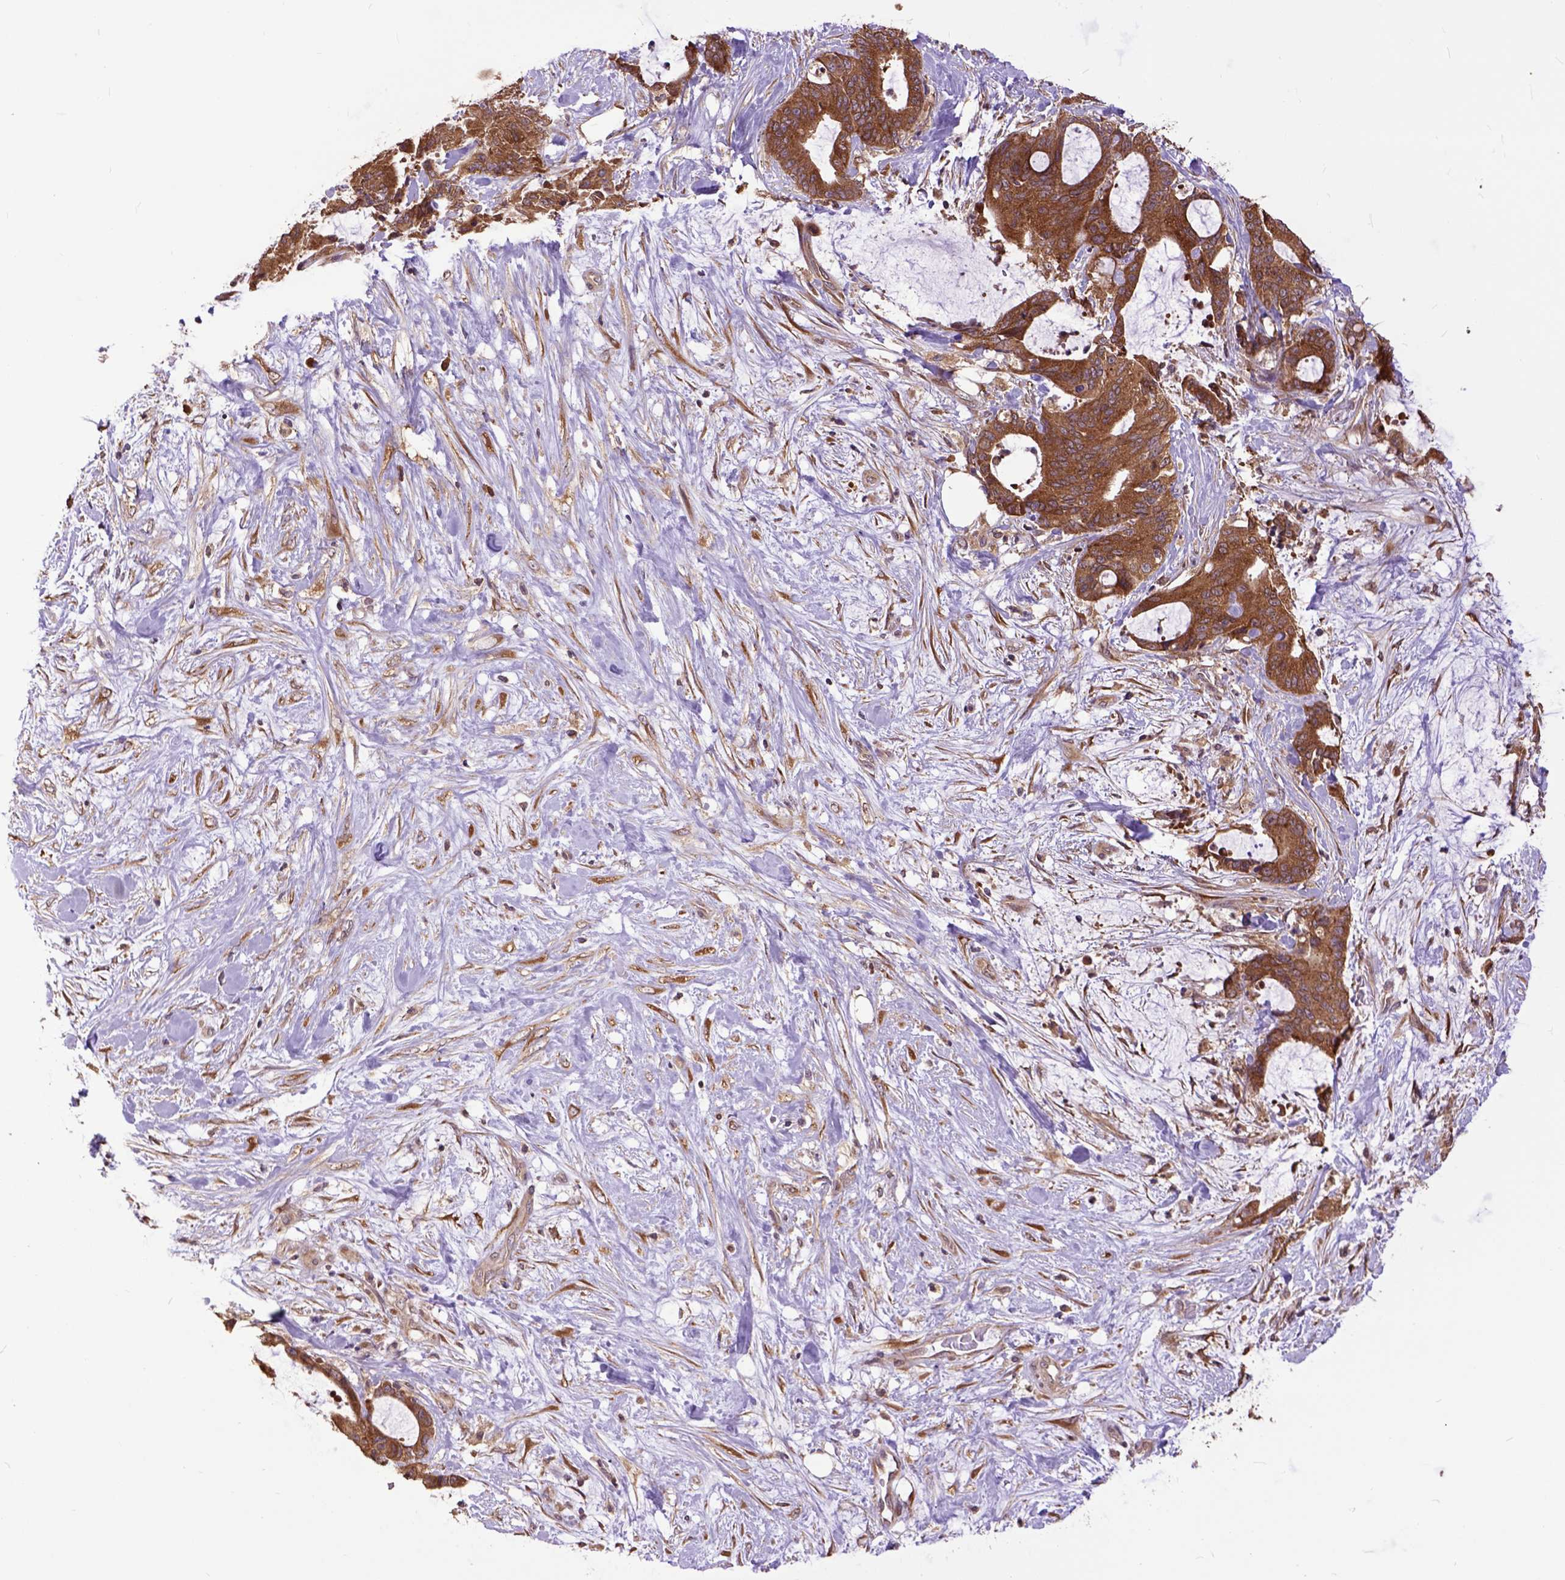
{"staining": {"intensity": "strong", "quantity": ">75%", "location": "cytoplasmic/membranous"}, "tissue": "liver cancer", "cell_type": "Tumor cells", "image_type": "cancer", "snomed": [{"axis": "morphology", "description": "Cholangiocarcinoma"}, {"axis": "topography", "description": "Liver"}], "caption": "Immunohistochemistry (IHC) (DAB (3,3'-diaminobenzidine)) staining of human liver cancer displays strong cytoplasmic/membranous protein positivity in approximately >75% of tumor cells.", "gene": "ARL1", "patient": {"sex": "female", "age": 73}}